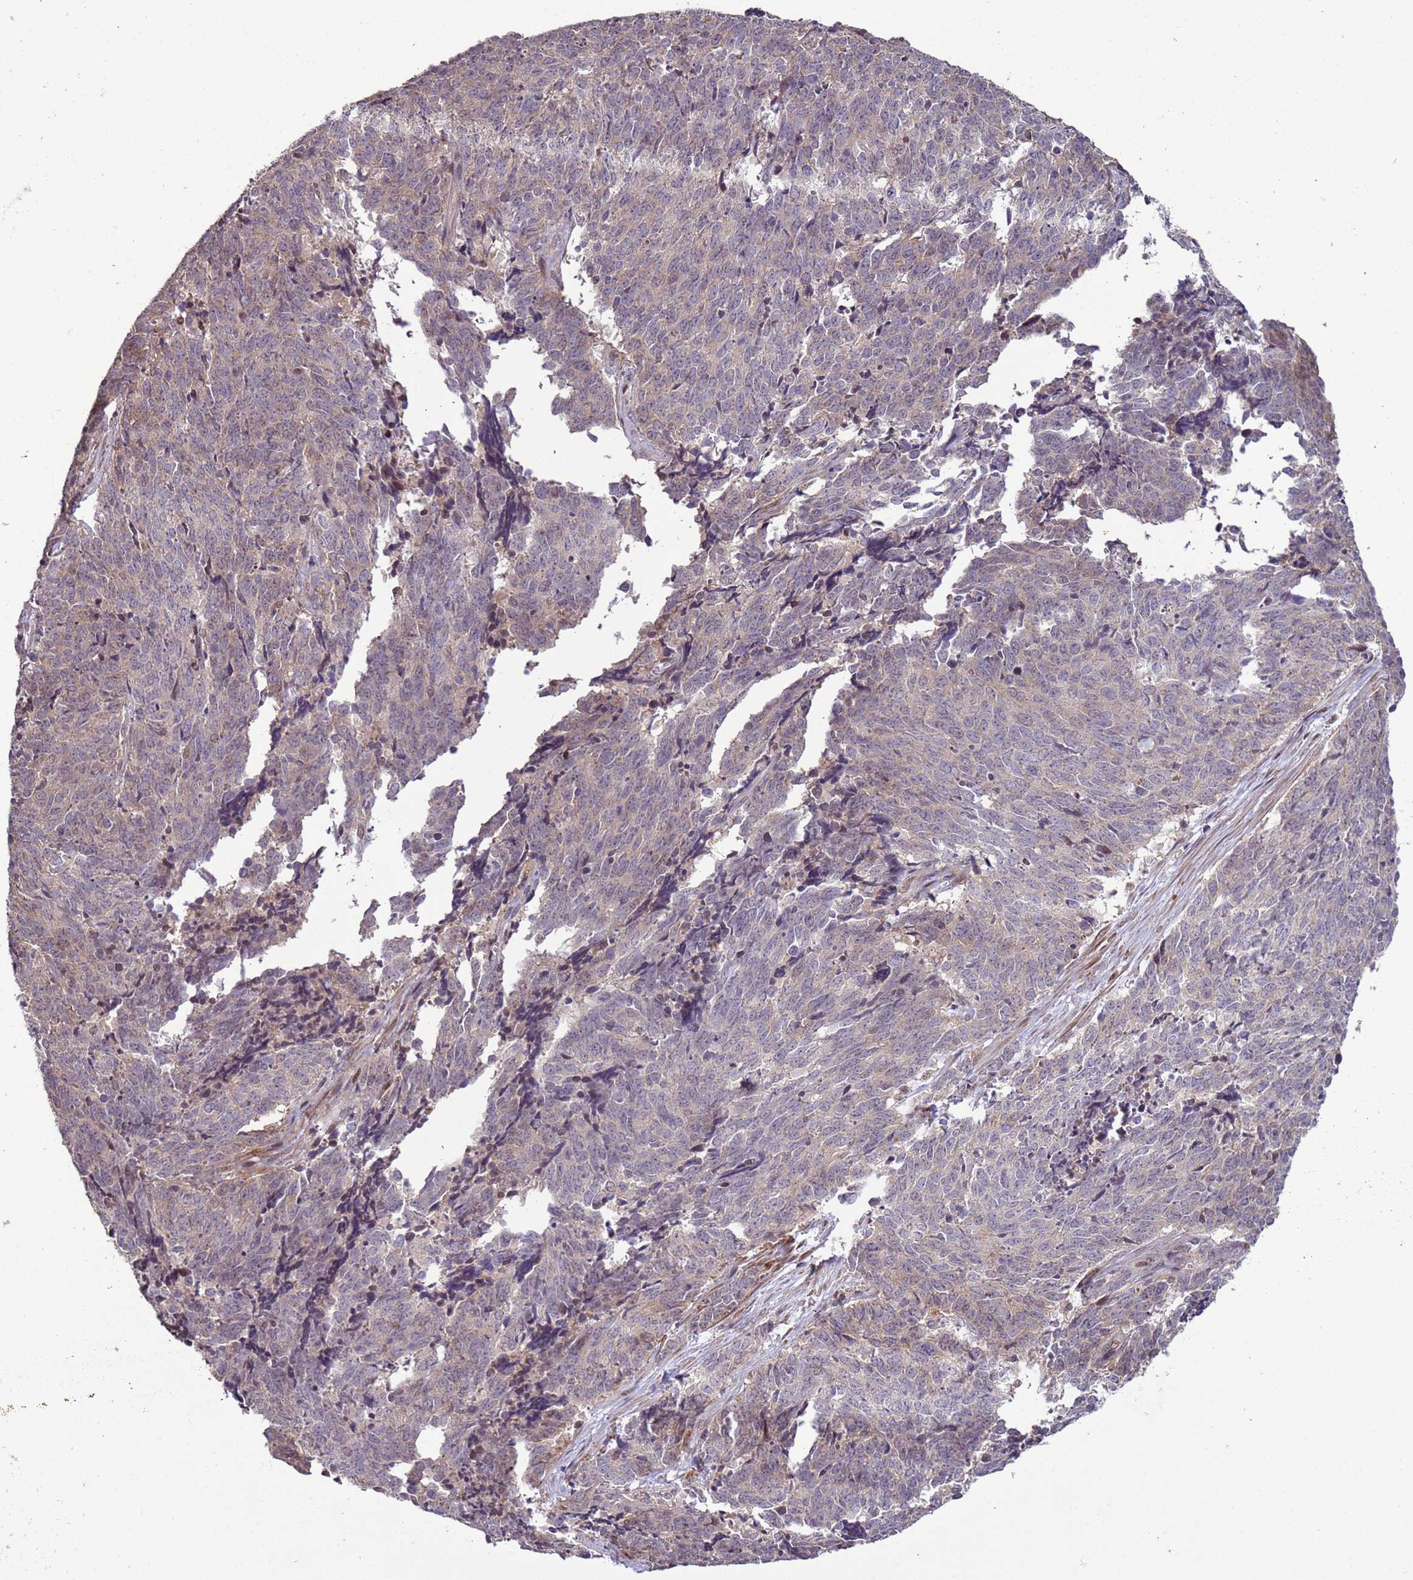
{"staining": {"intensity": "negative", "quantity": "none", "location": "none"}, "tissue": "cervical cancer", "cell_type": "Tumor cells", "image_type": "cancer", "snomed": [{"axis": "morphology", "description": "Squamous cell carcinoma, NOS"}, {"axis": "topography", "description": "Cervix"}], "caption": "High power microscopy photomicrograph of an IHC micrograph of squamous cell carcinoma (cervical), revealing no significant staining in tumor cells. (DAB (3,3'-diaminobenzidine) IHC with hematoxylin counter stain).", "gene": "HGH1", "patient": {"sex": "female", "age": 29}}